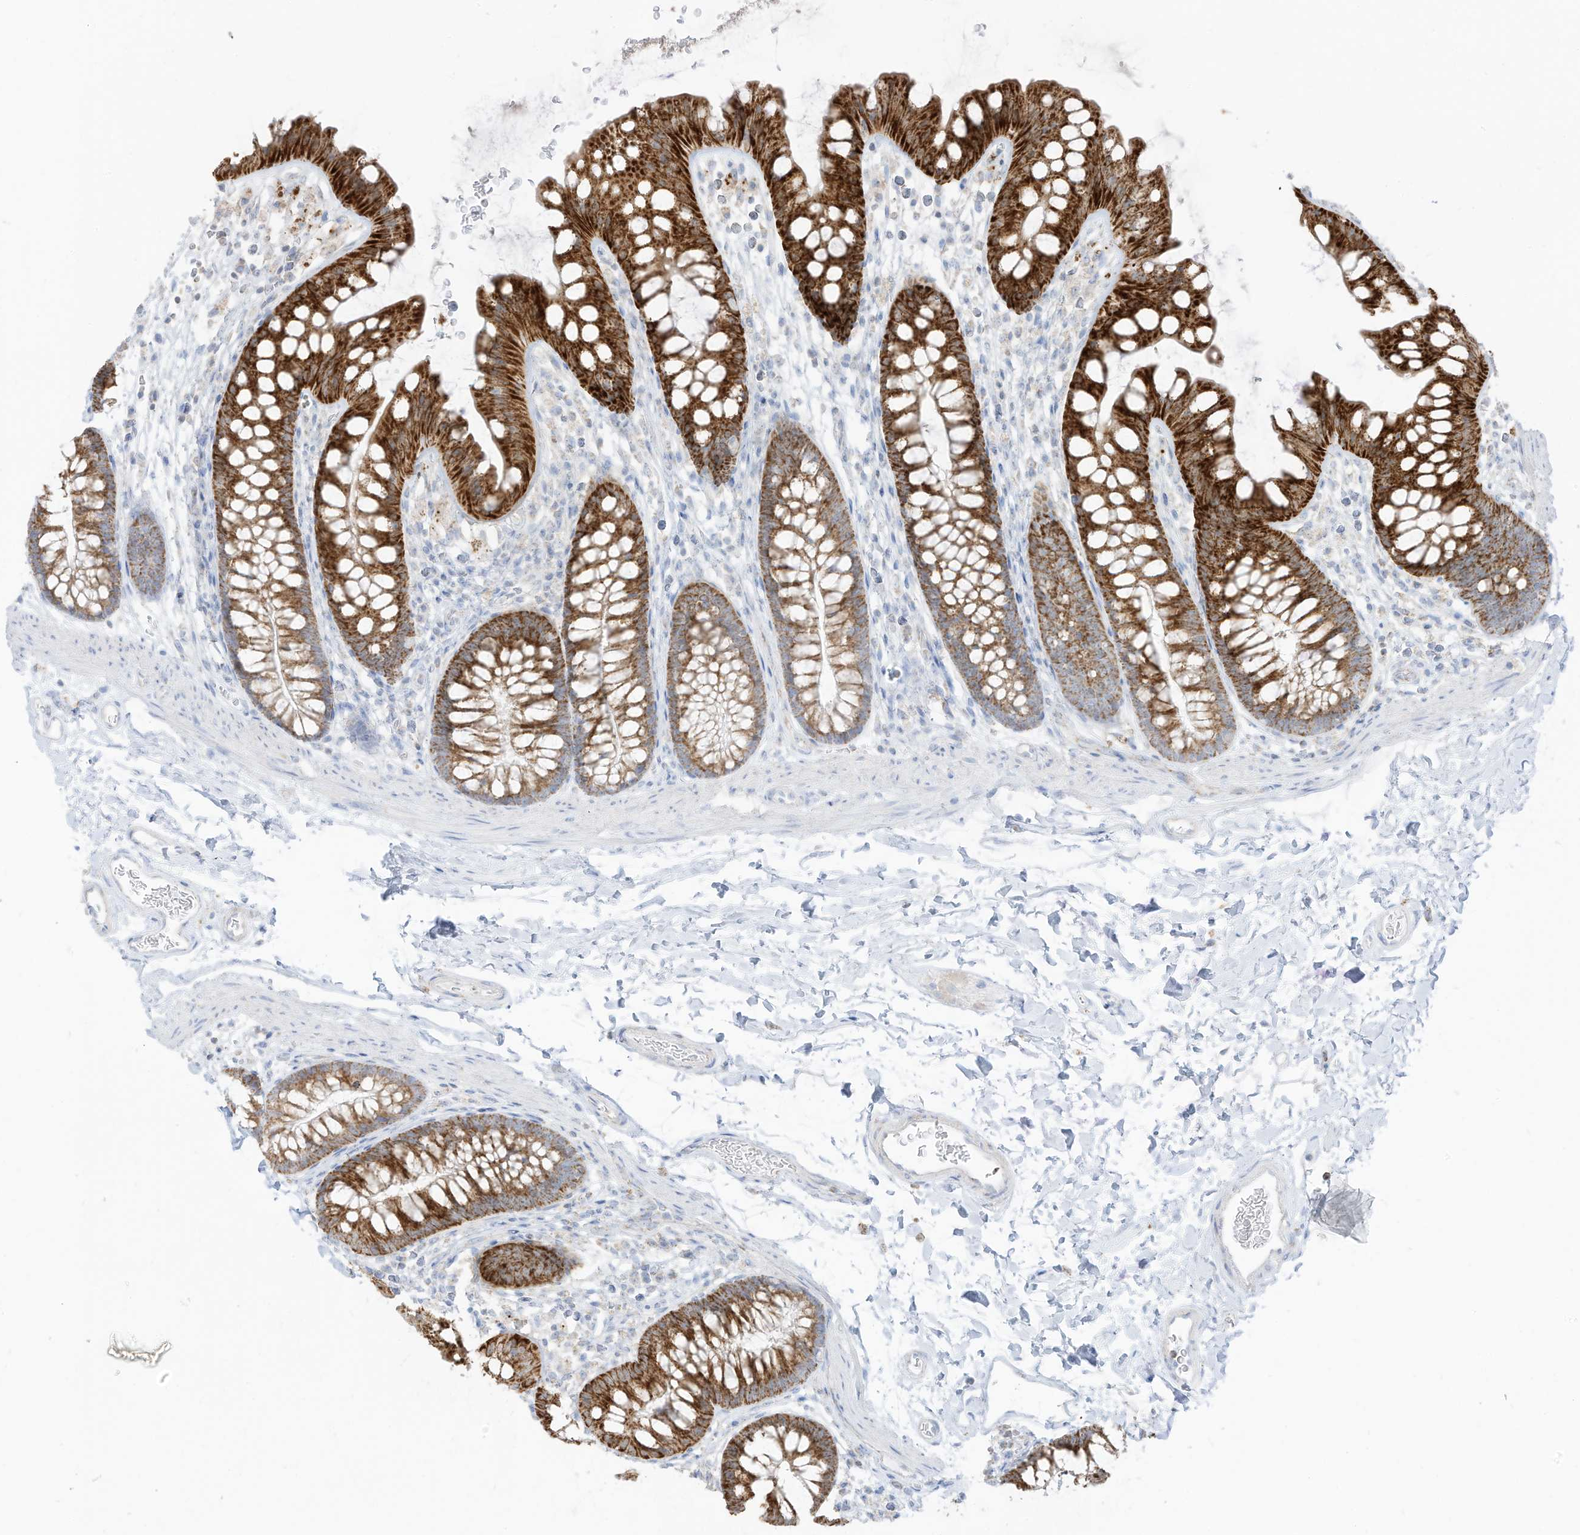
{"staining": {"intensity": "weak", "quantity": "<25%", "location": "cytoplasmic/membranous"}, "tissue": "colon", "cell_type": "Endothelial cells", "image_type": "normal", "snomed": [{"axis": "morphology", "description": "Normal tissue, NOS"}, {"axis": "topography", "description": "Colon"}], "caption": "High power microscopy image of an immunohistochemistry (IHC) micrograph of unremarkable colon, revealing no significant staining in endothelial cells. (DAB (3,3'-diaminobenzidine) immunohistochemistry (IHC), high magnification).", "gene": "ETHE1", "patient": {"sex": "female", "age": 62}}